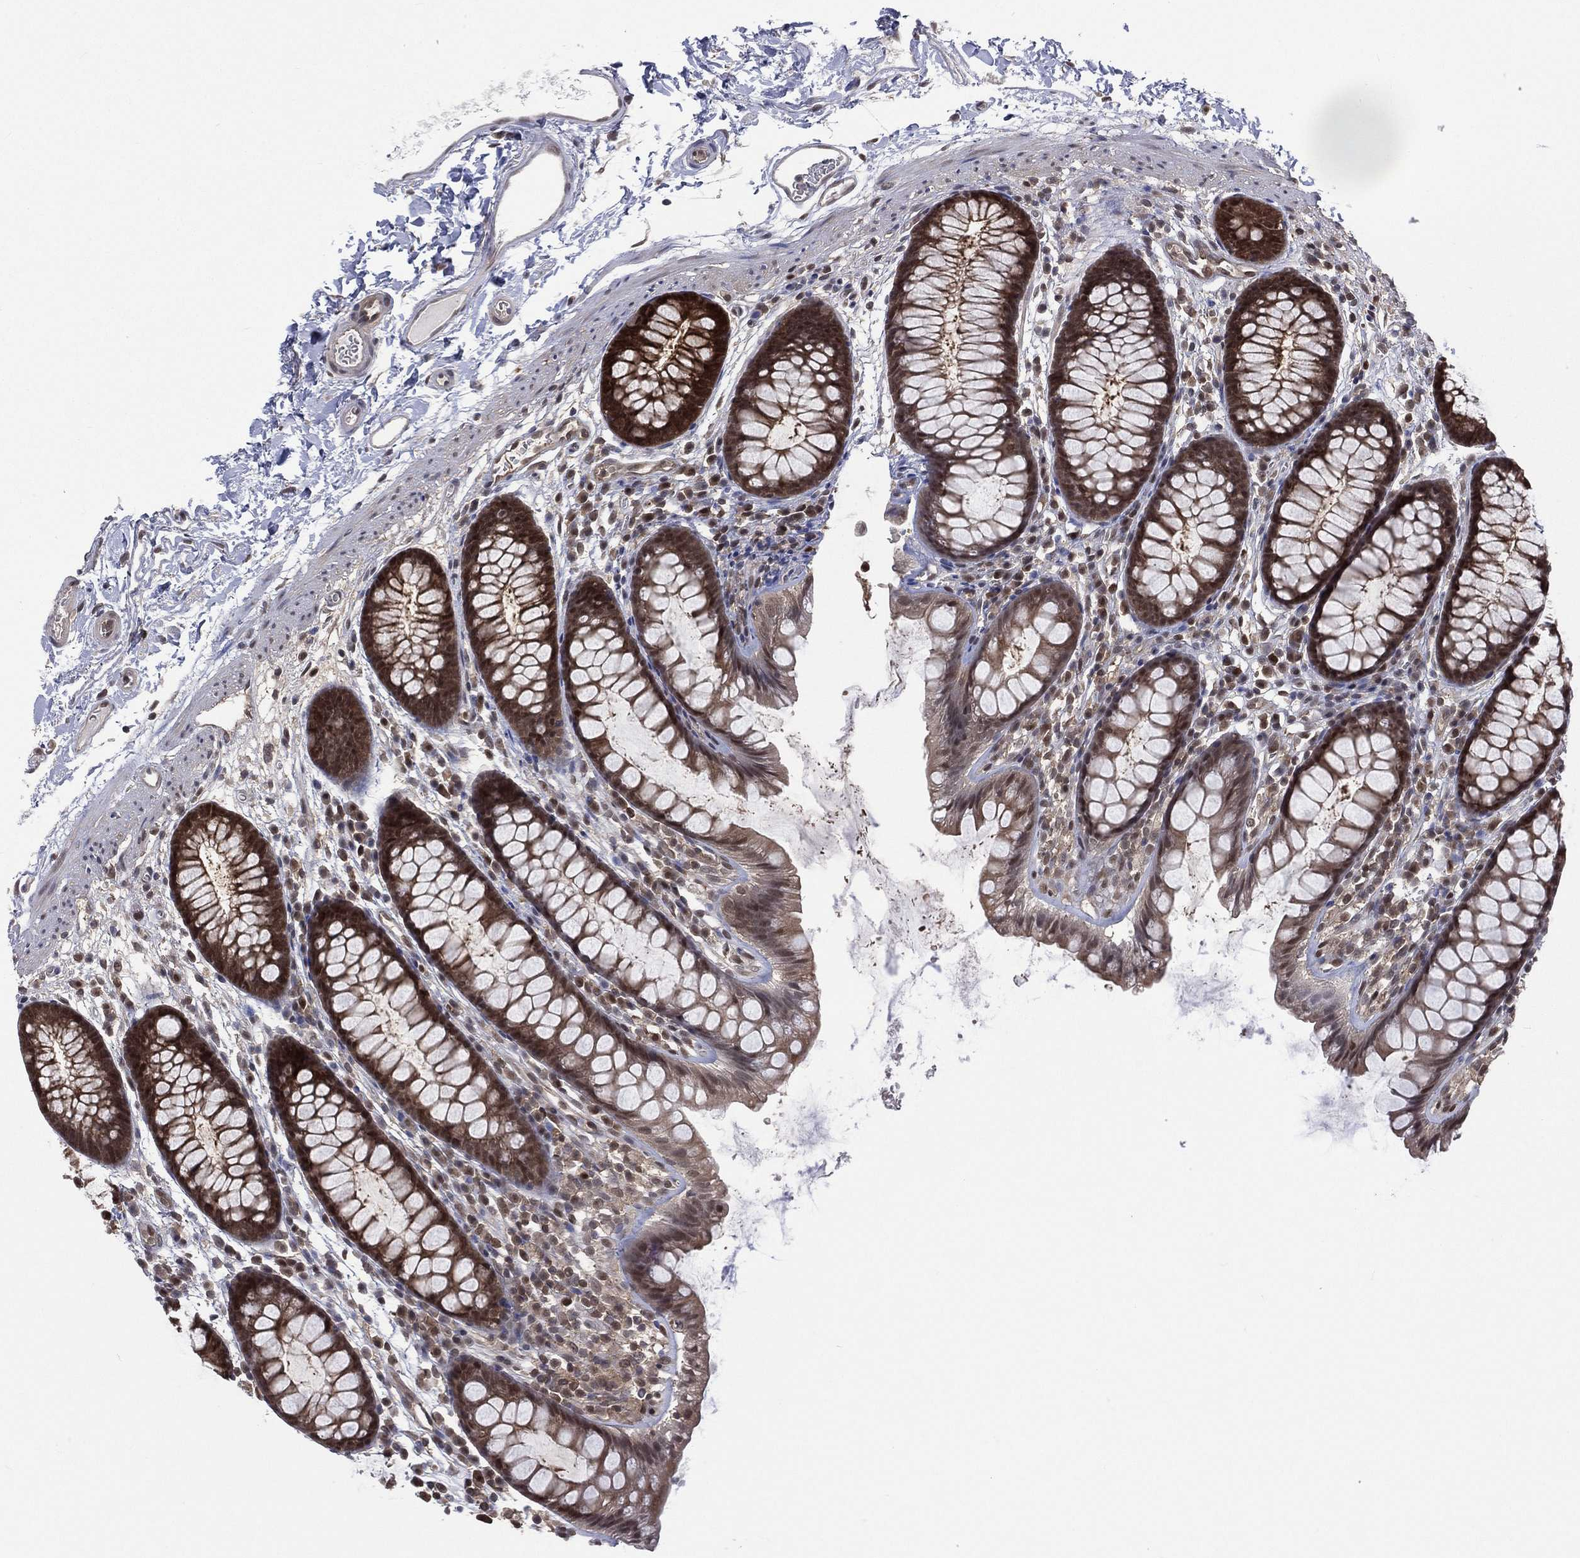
{"staining": {"intensity": "negative", "quantity": "none", "location": "none"}, "tissue": "colon", "cell_type": "Endothelial cells", "image_type": "normal", "snomed": [{"axis": "morphology", "description": "Normal tissue, NOS"}, {"axis": "topography", "description": "Colon"}], "caption": "This photomicrograph is of unremarkable colon stained with IHC to label a protein in brown with the nuclei are counter-stained blue. There is no positivity in endothelial cells. The staining is performed using DAB (3,3'-diaminobenzidine) brown chromogen with nuclei counter-stained in using hematoxylin.", "gene": "MTAP", "patient": {"sex": "male", "age": 76}}